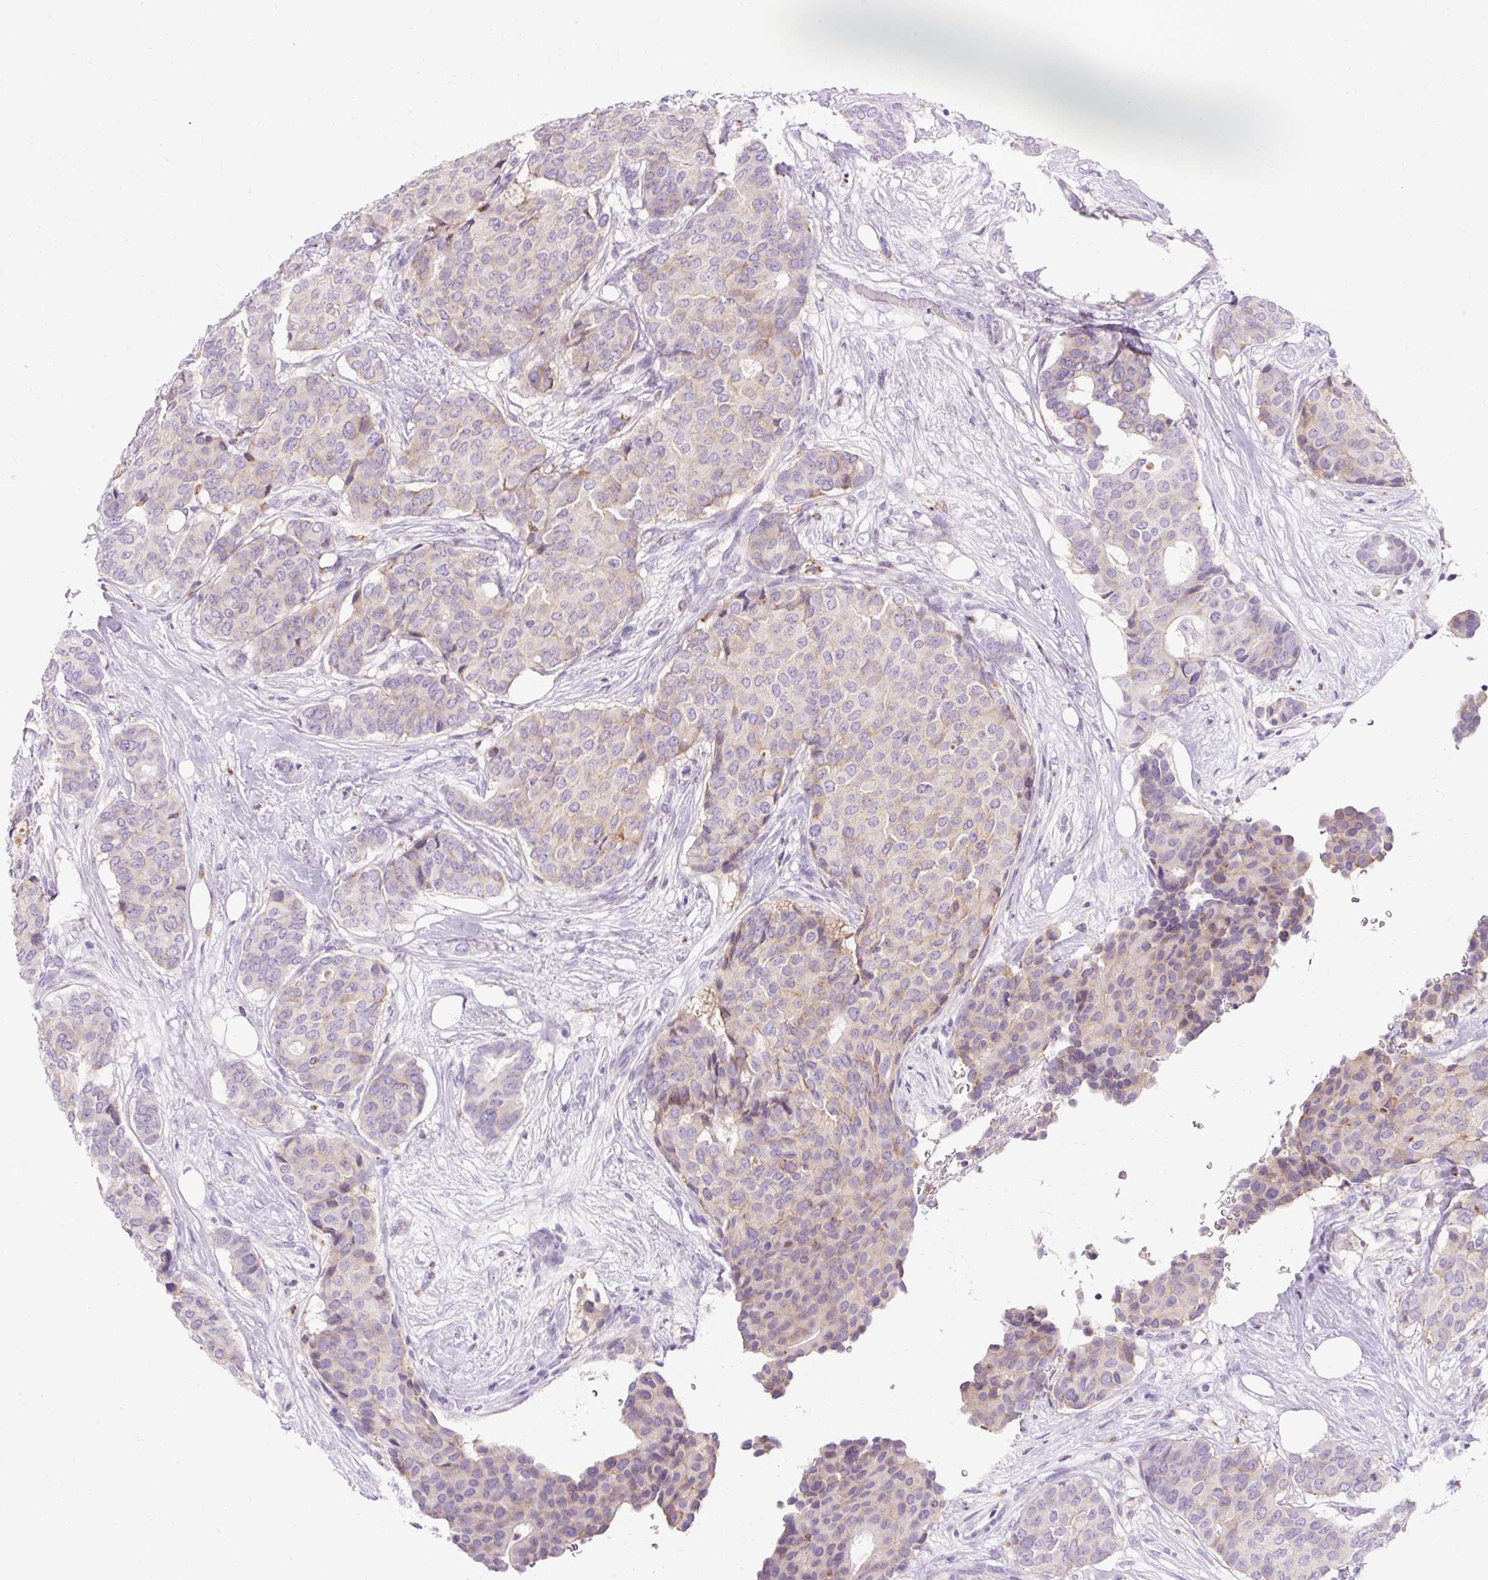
{"staining": {"intensity": "weak", "quantity": "25%-75%", "location": "cytoplasmic/membranous"}, "tissue": "breast cancer", "cell_type": "Tumor cells", "image_type": "cancer", "snomed": [{"axis": "morphology", "description": "Duct carcinoma"}, {"axis": "topography", "description": "Breast"}], "caption": "Human intraductal carcinoma (breast) stained with a protein marker displays weak staining in tumor cells.", "gene": "TMEM150C", "patient": {"sex": "female", "age": 75}}